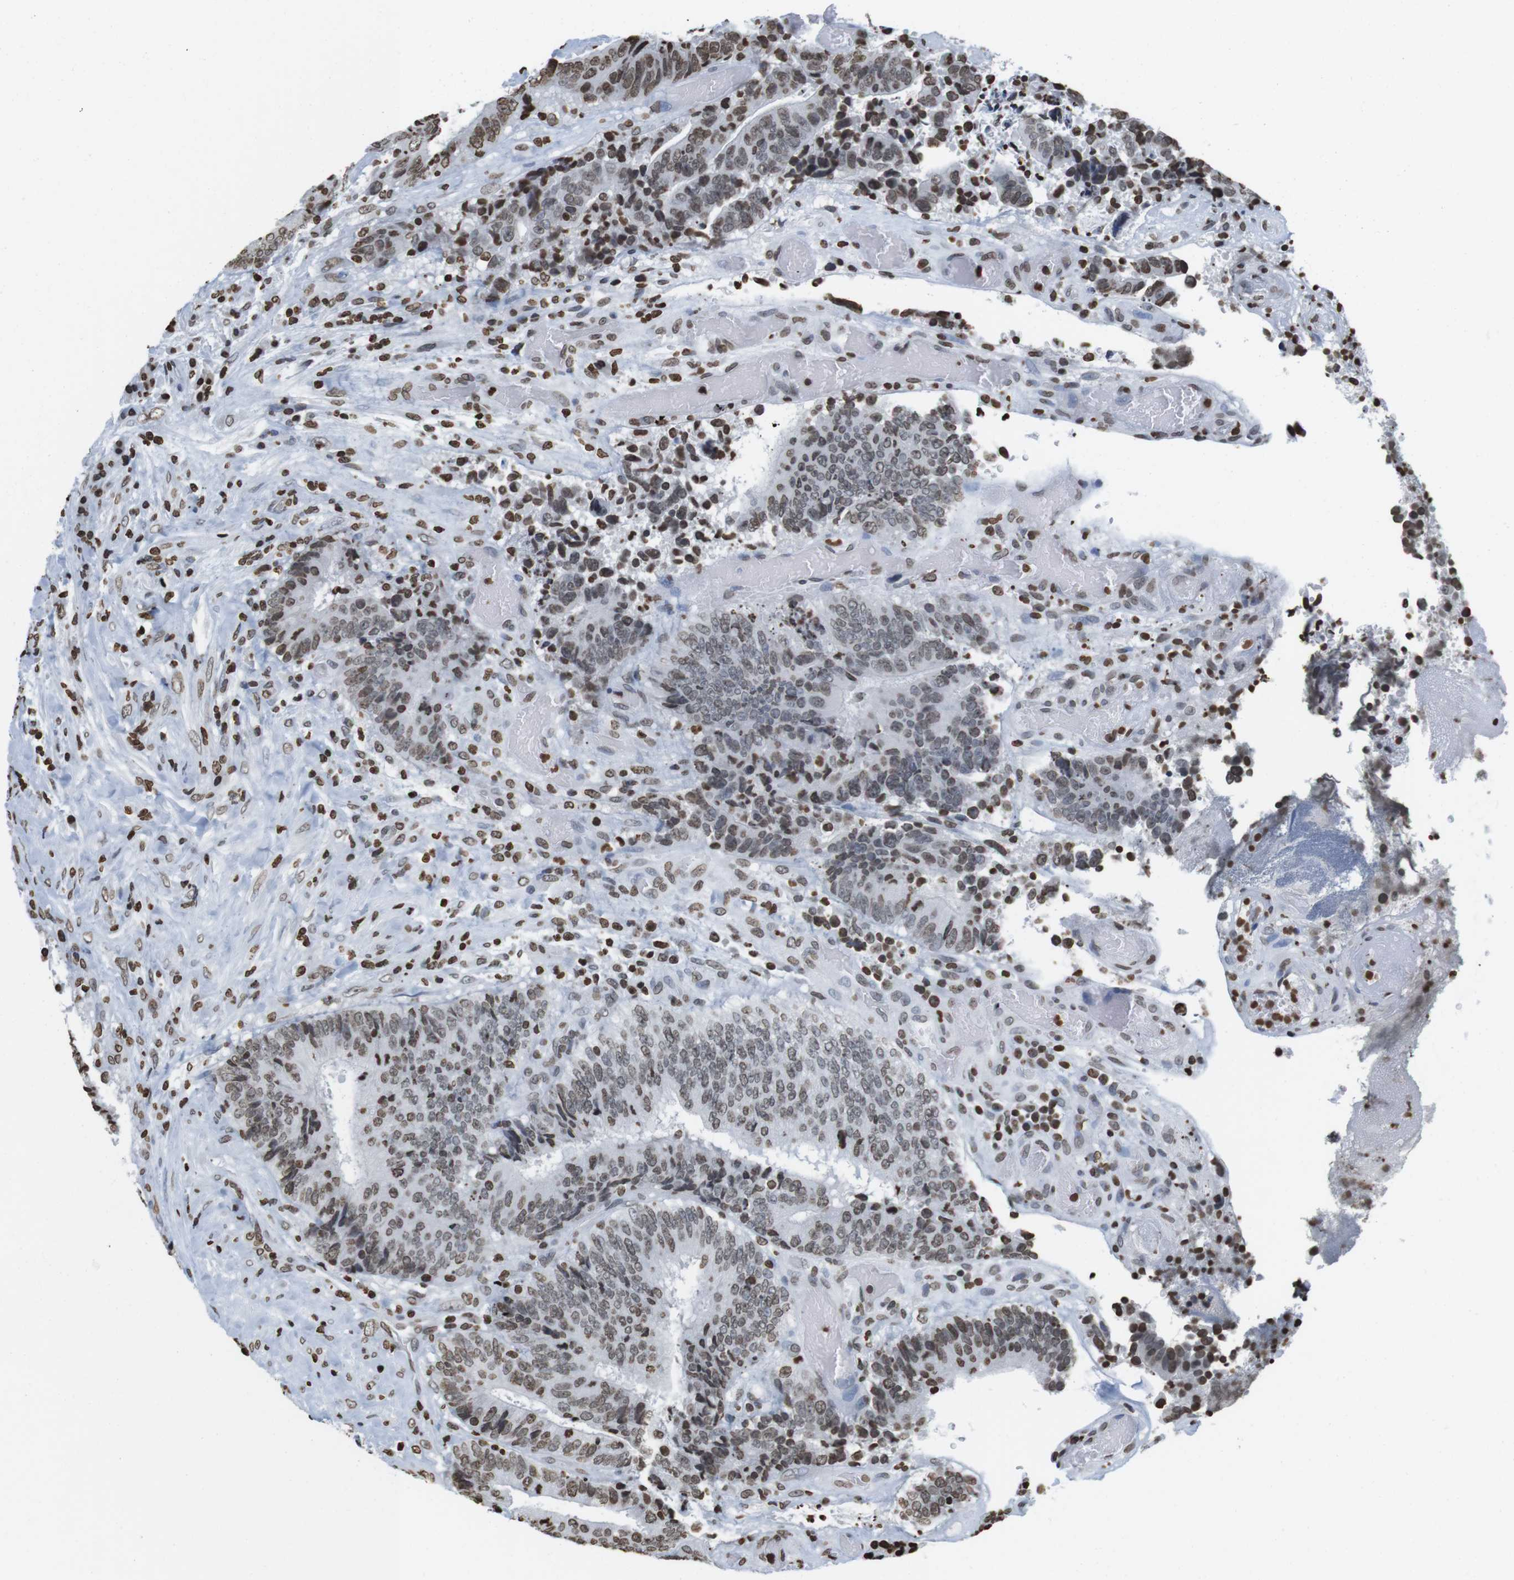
{"staining": {"intensity": "moderate", "quantity": ">75%", "location": "nuclear"}, "tissue": "colorectal cancer", "cell_type": "Tumor cells", "image_type": "cancer", "snomed": [{"axis": "morphology", "description": "Adenocarcinoma, NOS"}, {"axis": "topography", "description": "Rectum"}], "caption": "High-magnification brightfield microscopy of colorectal cancer stained with DAB (3,3'-diaminobenzidine) (brown) and counterstained with hematoxylin (blue). tumor cells exhibit moderate nuclear positivity is identified in about>75% of cells. (Stains: DAB in brown, nuclei in blue, Microscopy: brightfield microscopy at high magnification).", "gene": "BSX", "patient": {"sex": "male", "age": 72}}